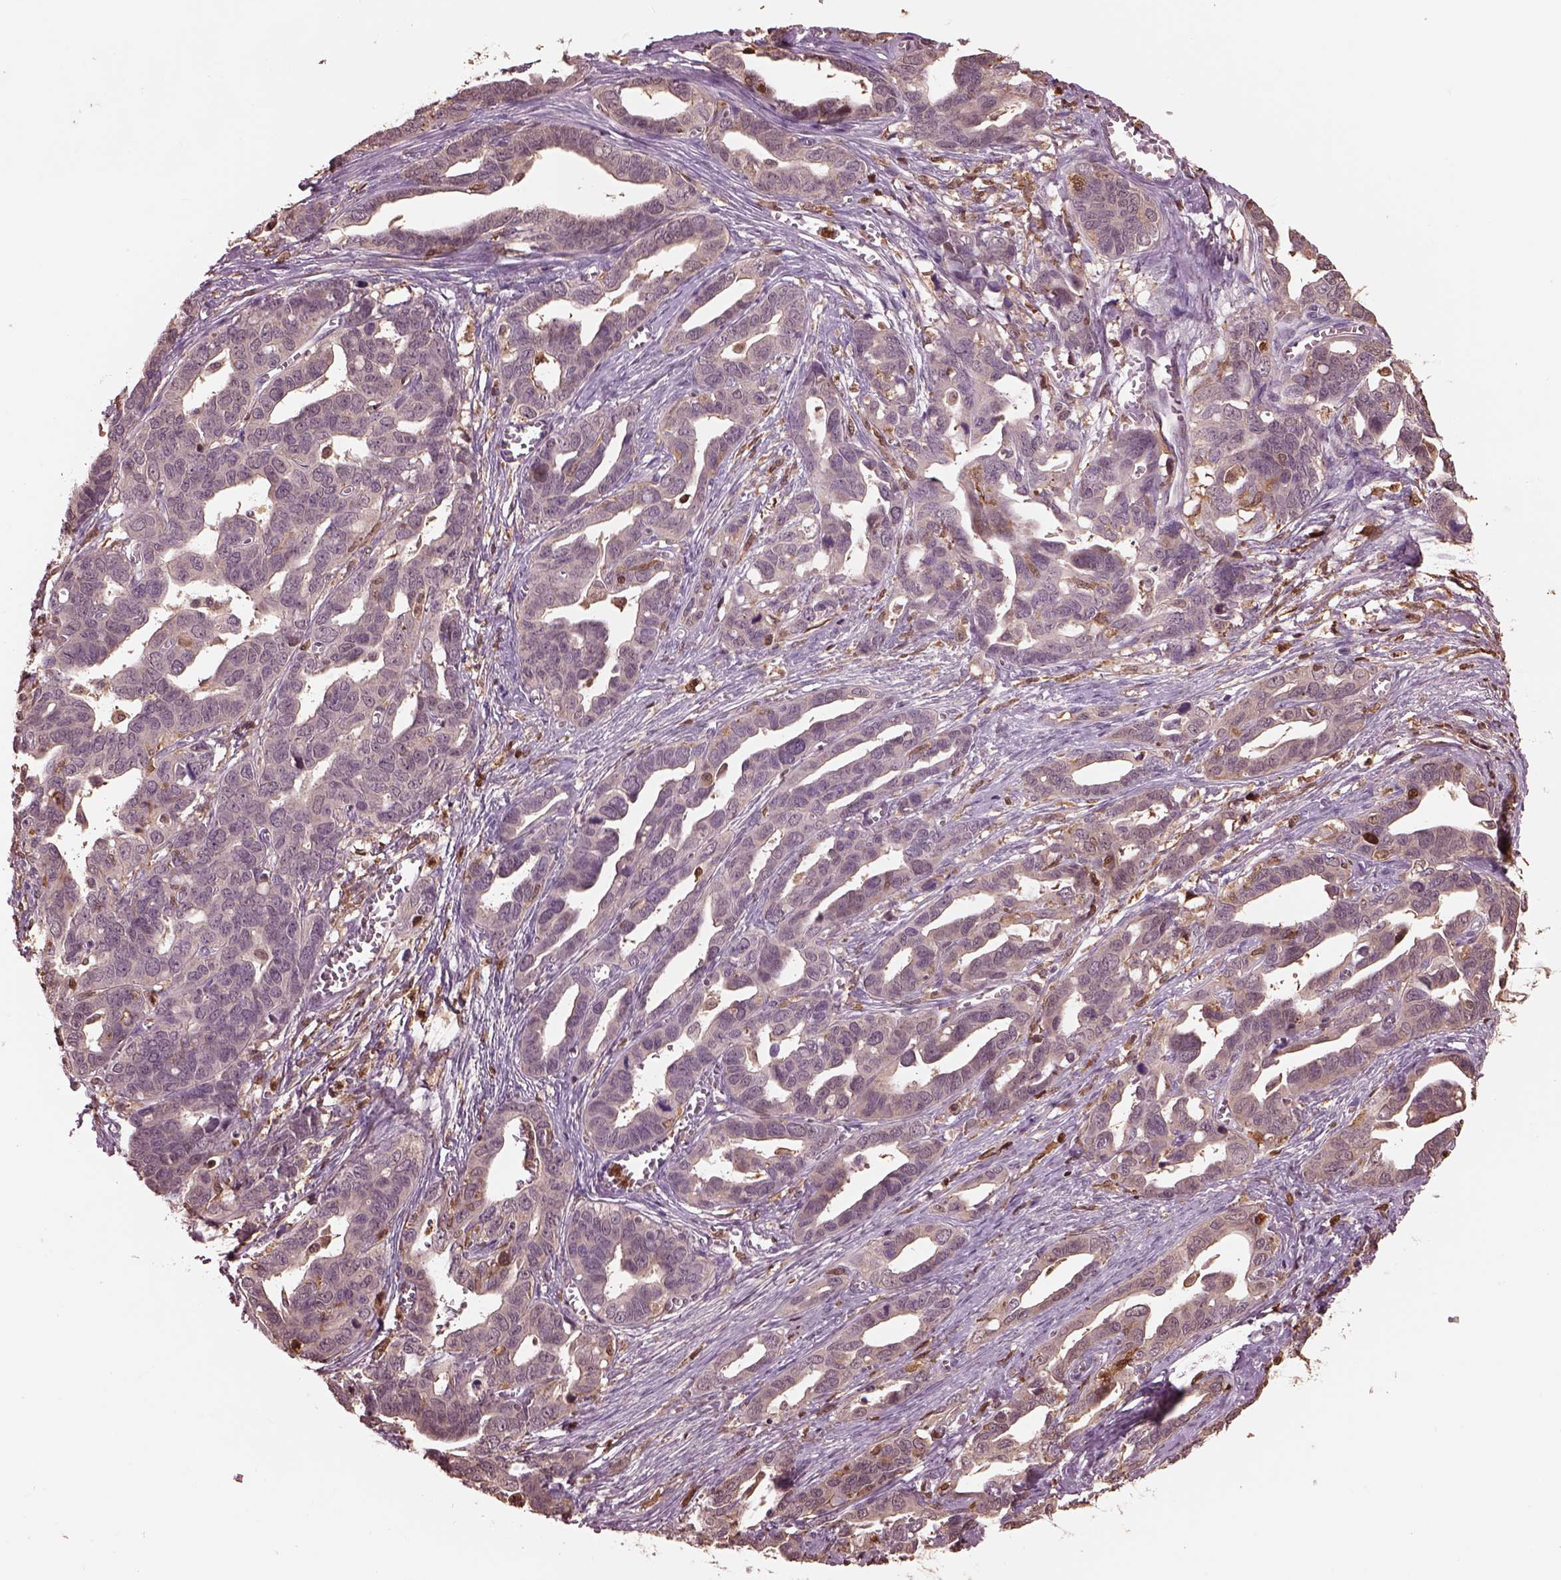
{"staining": {"intensity": "weak", "quantity": "<25%", "location": "cytoplasmic/membranous"}, "tissue": "ovarian cancer", "cell_type": "Tumor cells", "image_type": "cancer", "snomed": [{"axis": "morphology", "description": "Cystadenocarcinoma, serous, NOS"}, {"axis": "topography", "description": "Ovary"}], "caption": "Ovarian cancer was stained to show a protein in brown. There is no significant positivity in tumor cells. (Immunohistochemistry, brightfield microscopy, high magnification).", "gene": "IL31RA", "patient": {"sex": "female", "age": 69}}